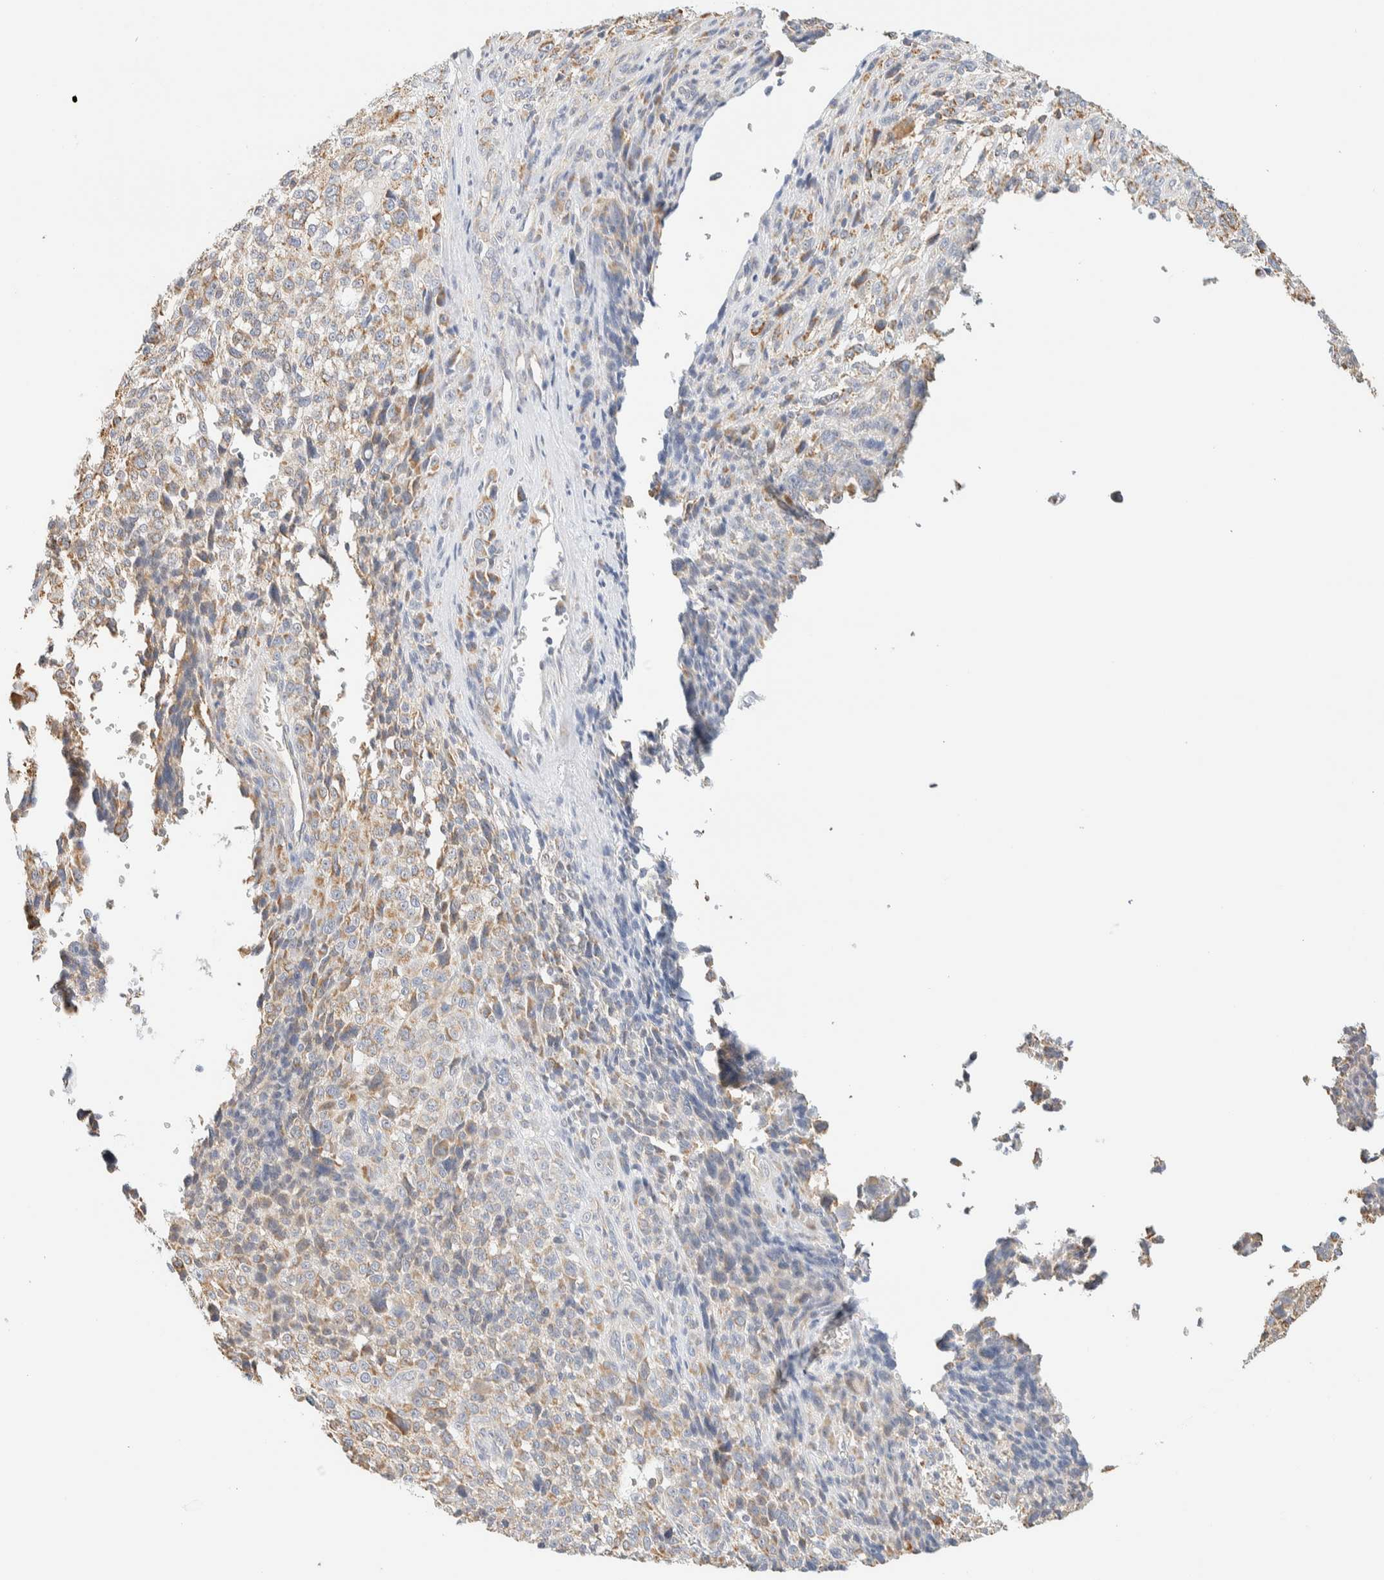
{"staining": {"intensity": "weak", "quantity": ">75%", "location": "cytoplasmic/membranous"}, "tissue": "melanoma", "cell_type": "Tumor cells", "image_type": "cancer", "snomed": [{"axis": "morphology", "description": "Malignant melanoma, NOS"}, {"axis": "topography", "description": "Skin"}], "caption": "Malignant melanoma stained for a protein (brown) reveals weak cytoplasmic/membranous positive staining in approximately >75% of tumor cells.", "gene": "APBB2", "patient": {"sex": "female", "age": 55}}